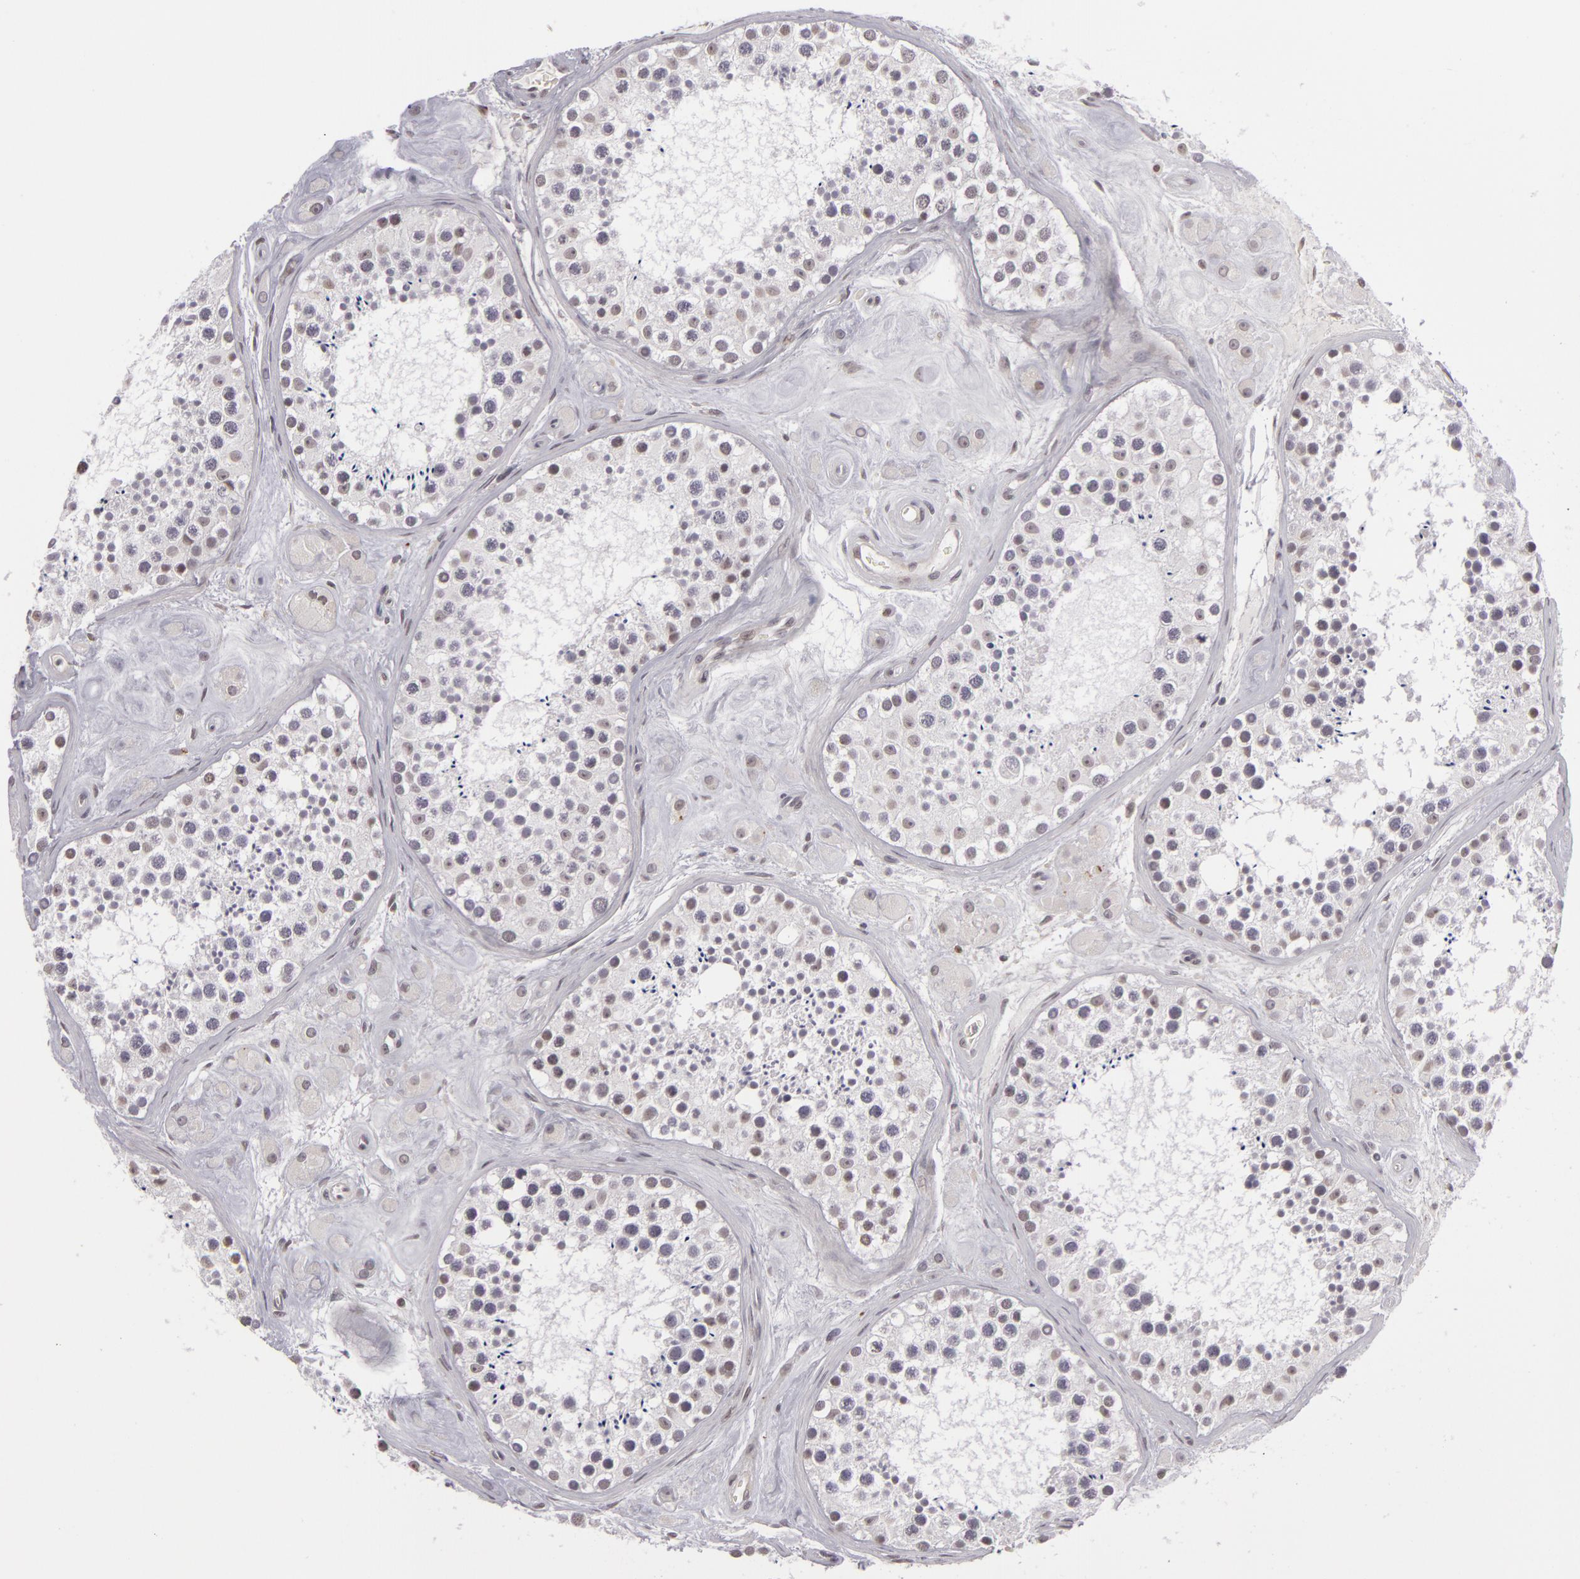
{"staining": {"intensity": "weak", "quantity": "25%-75%", "location": "nuclear"}, "tissue": "testis", "cell_type": "Cells in seminiferous ducts", "image_type": "normal", "snomed": [{"axis": "morphology", "description": "Normal tissue, NOS"}, {"axis": "topography", "description": "Testis"}], "caption": "IHC photomicrograph of unremarkable testis: human testis stained using IHC reveals low levels of weak protein expression localized specifically in the nuclear of cells in seminiferous ducts, appearing as a nuclear brown color.", "gene": "RRP7A", "patient": {"sex": "male", "age": 38}}